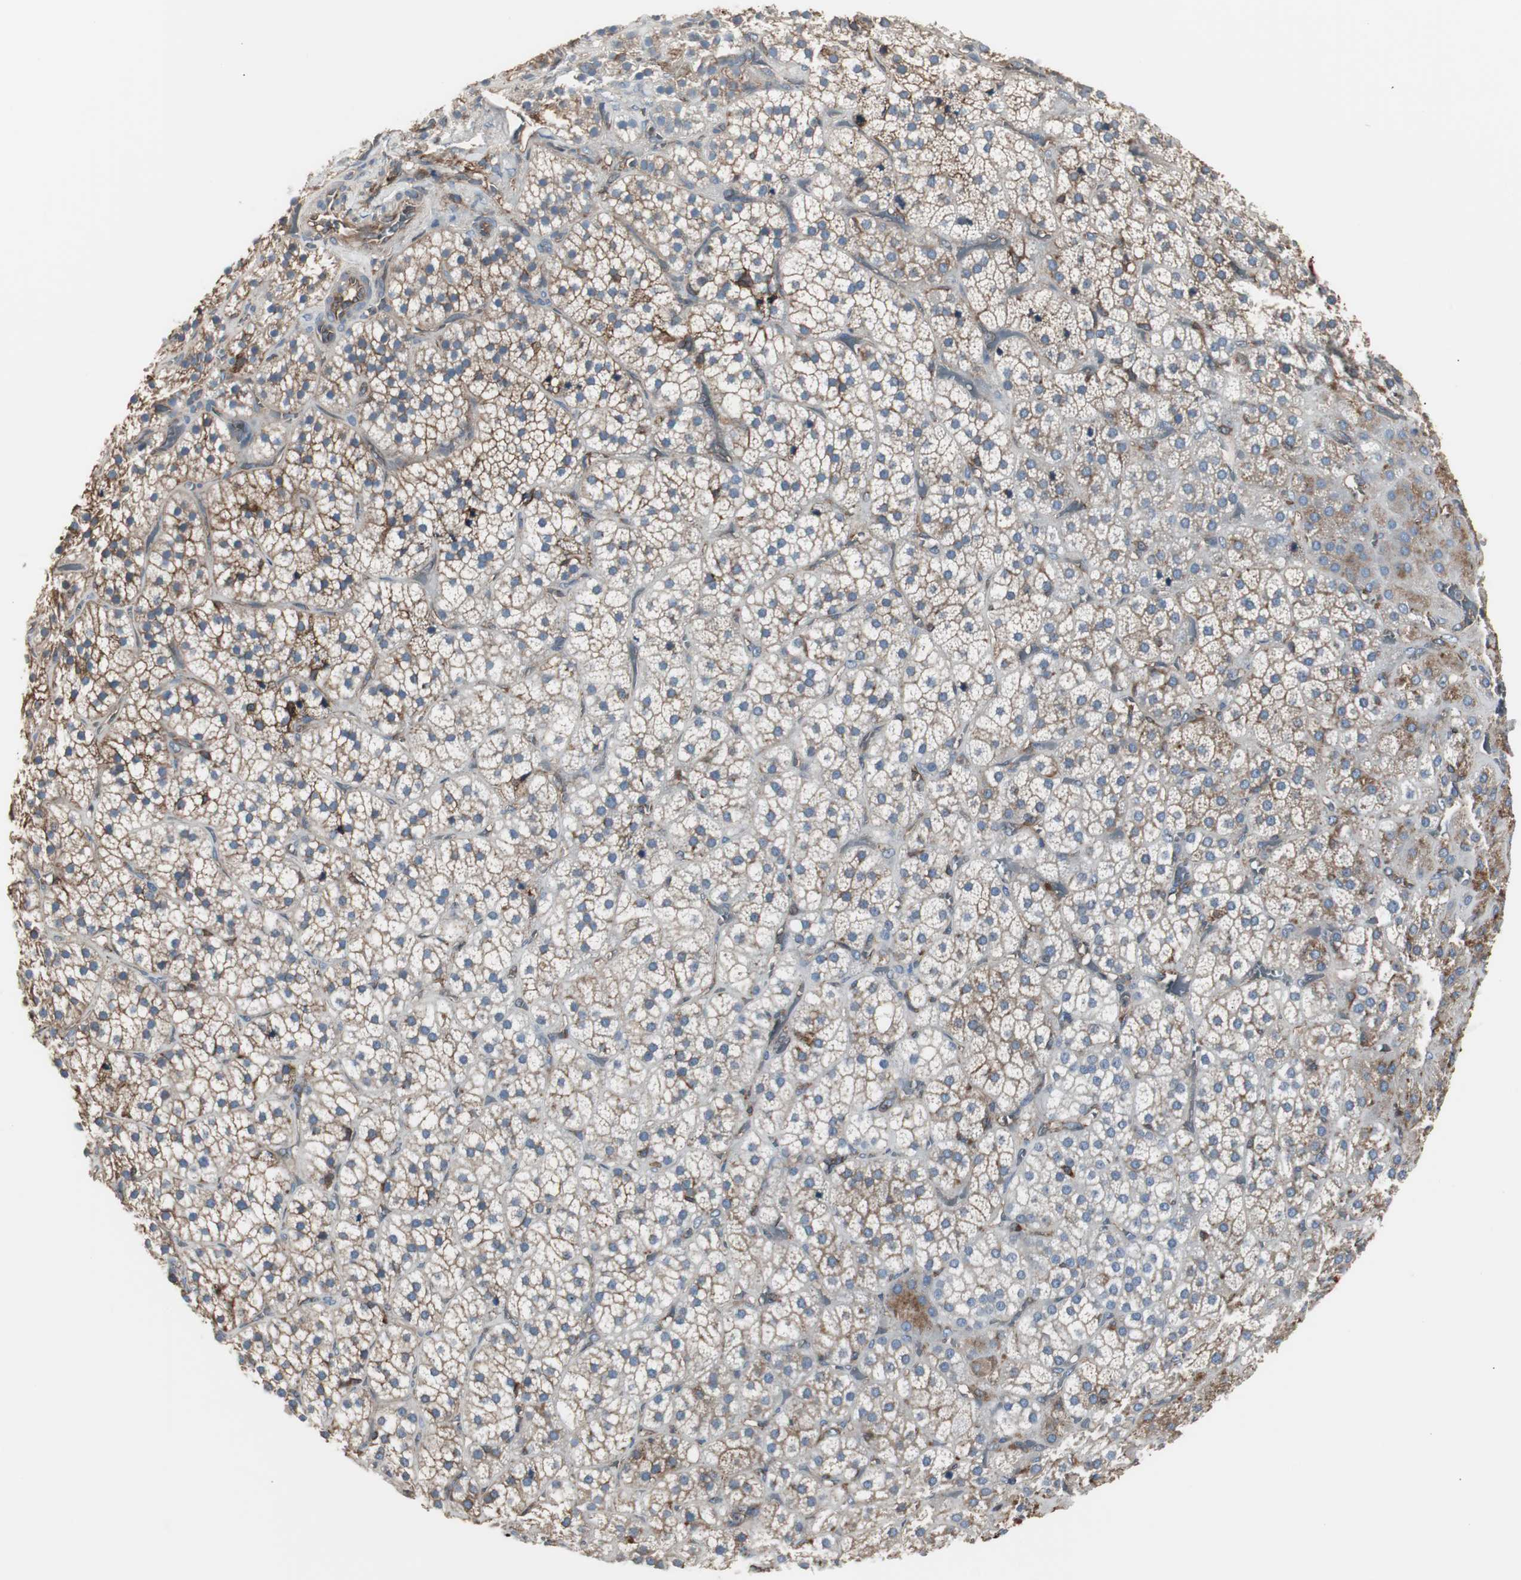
{"staining": {"intensity": "moderate", "quantity": ">75%", "location": "cytoplasmic/membranous"}, "tissue": "adrenal gland", "cell_type": "Glandular cells", "image_type": "normal", "snomed": [{"axis": "morphology", "description": "Normal tissue, NOS"}, {"axis": "topography", "description": "Adrenal gland"}], "caption": "DAB immunohistochemical staining of unremarkable human adrenal gland demonstrates moderate cytoplasmic/membranous protein staining in about >75% of glandular cells.", "gene": "B2M", "patient": {"sex": "female", "age": 71}}